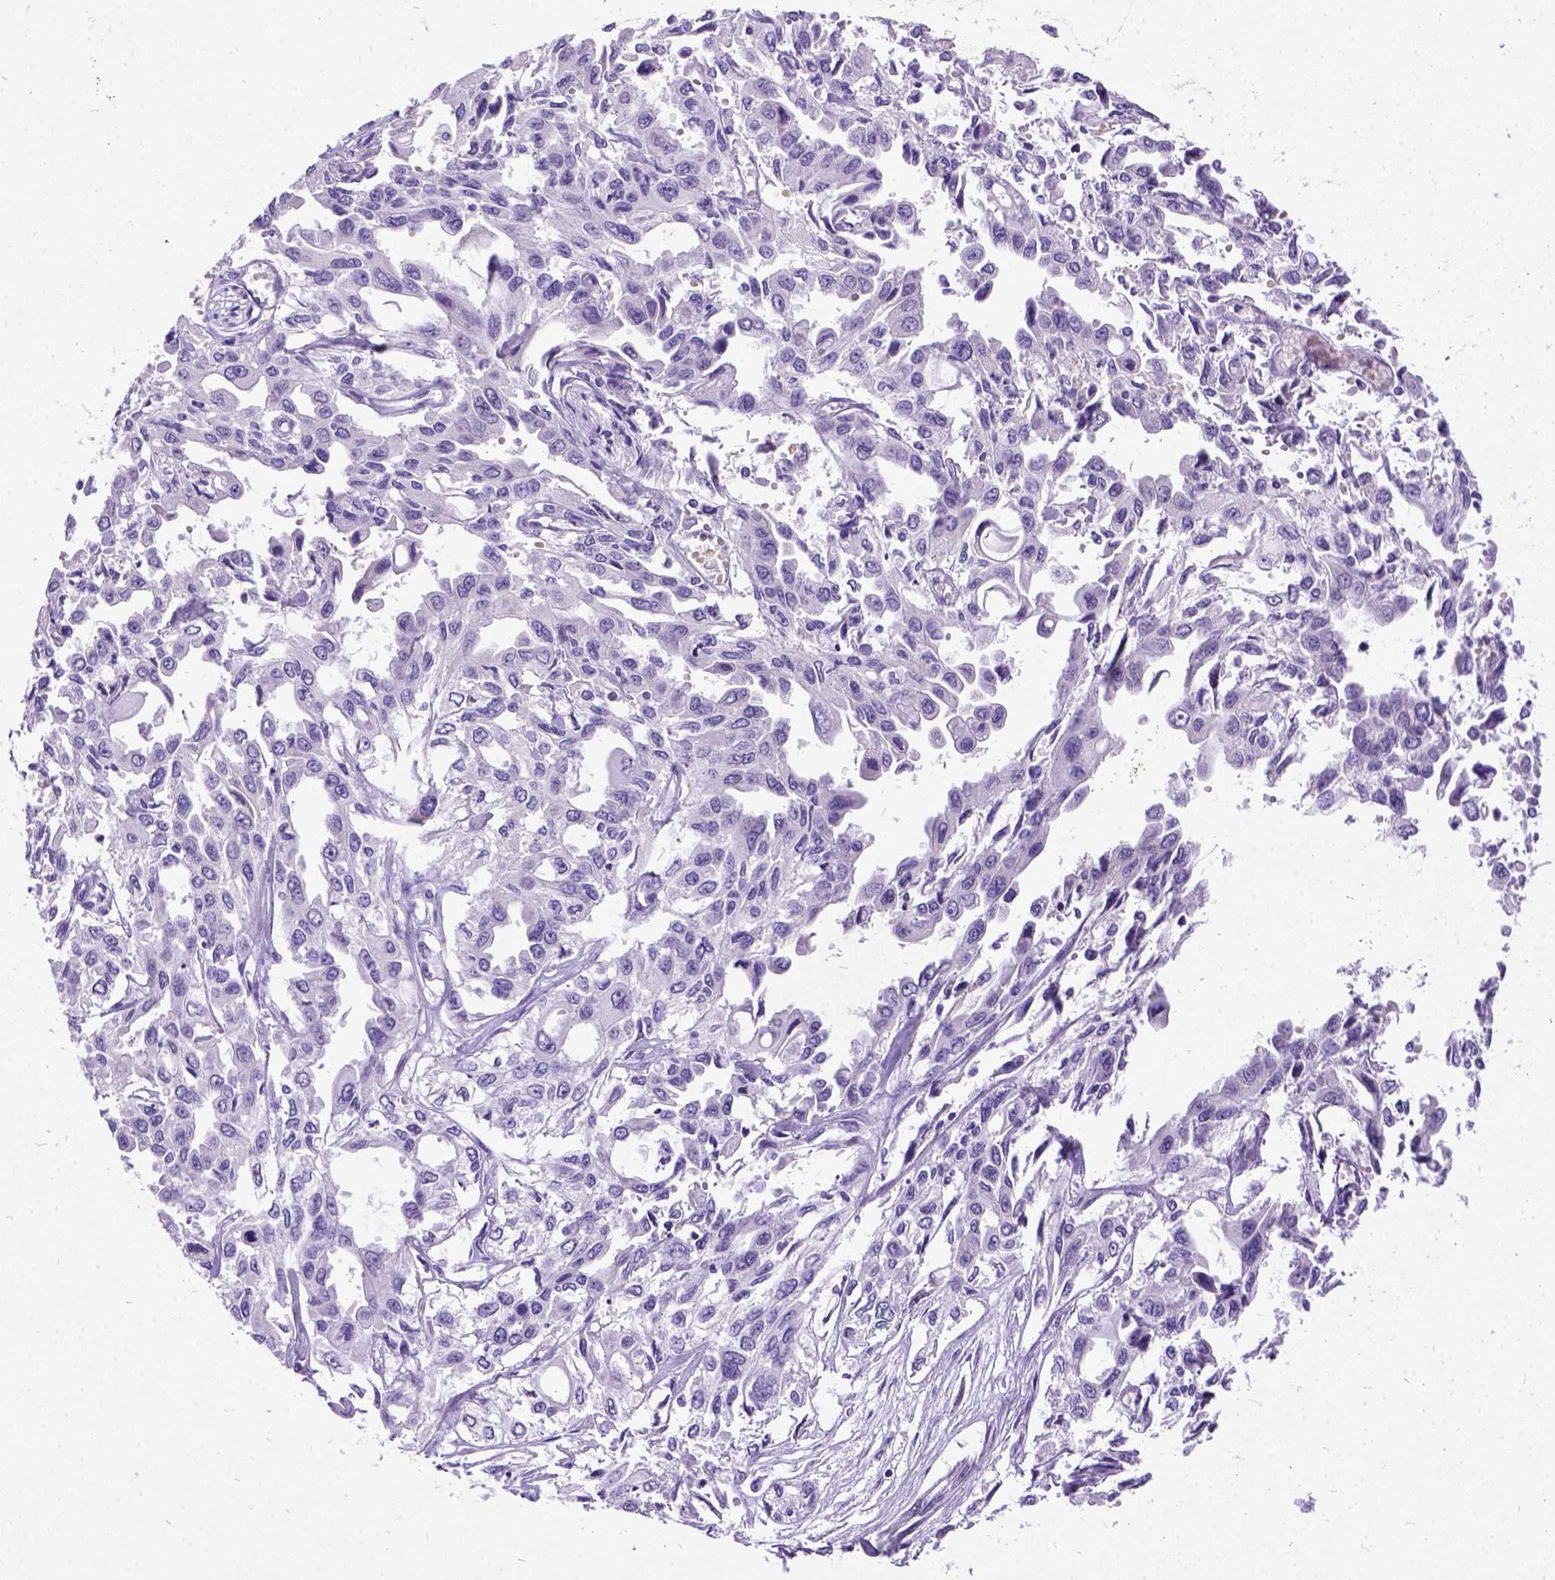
{"staining": {"intensity": "negative", "quantity": "none", "location": "none"}, "tissue": "pancreatic cancer", "cell_type": "Tumor cells", "image_type": "cancer", "snomed": [{"axis": "morphology", "description": "Adenocarcinoma, NOS"}, {"axis": "topography", "description": "Pancreas"}], "caption": "Protein analysis of pancreatic cancer exhibits no significant positivity in tumor cells.", "gene": "NEUROD4", "patient": {"sex": "female", "age": 55}}